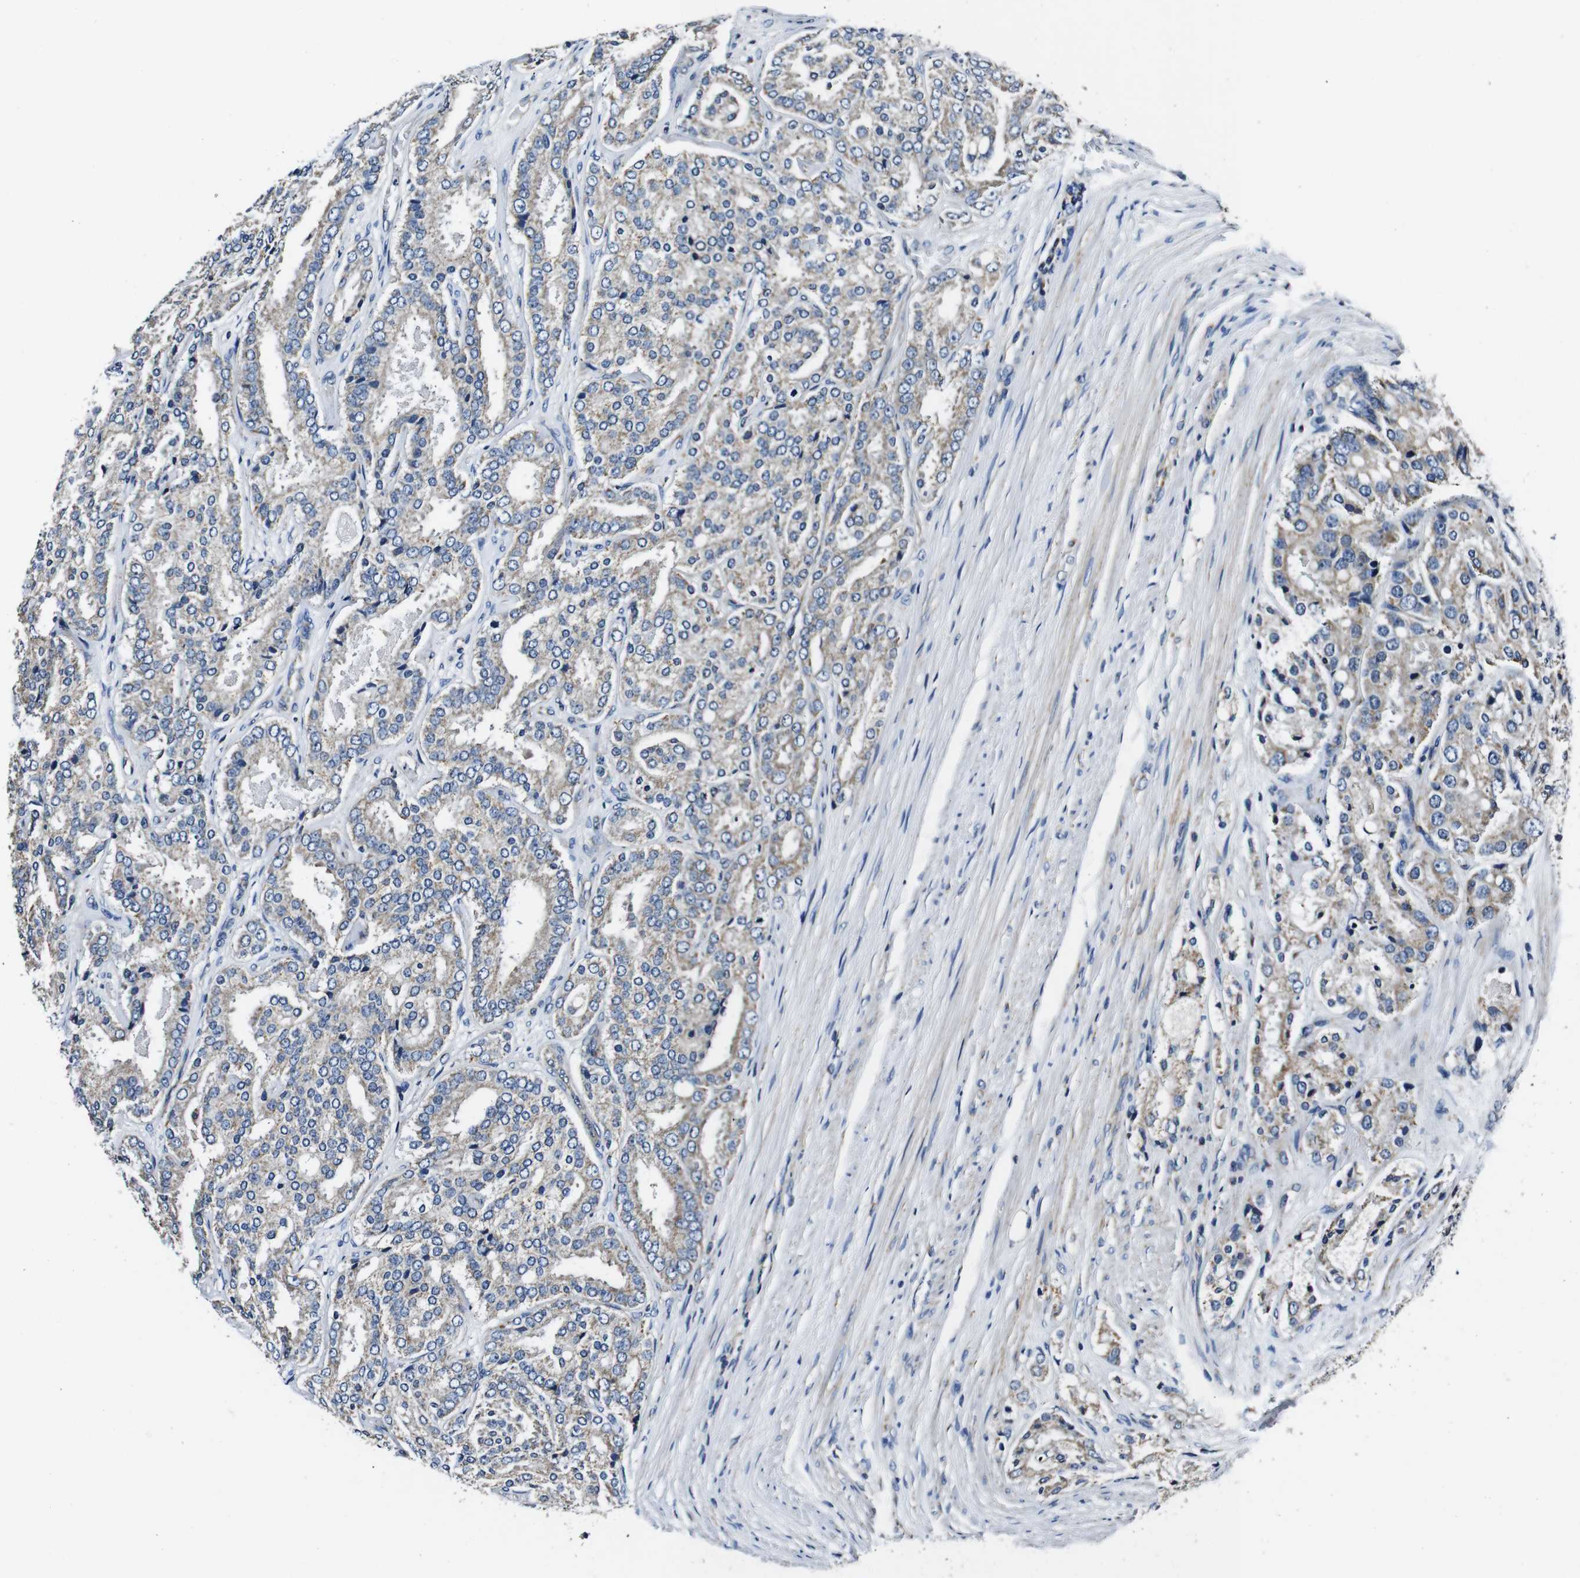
{"staining": {"intensity": "weak", "quantity": "25%-75%", "location": "cytoplasmic/membranous"}, "tissue": "prostate cancer", "cell_type": "Tumor cells", "image_type": "cancer", "snomed": [{"axis": "morphology", "description": "Adenocarcinoma, High grade"}, {"axis": "topography", "description": "Prostate"}], "caption": "Prostate cancer (adenocarcinoma (high-grade)) tissue shows weak cytoplasmic/membranous staining in approximately 25%-75% of tumor cells, visualized by immunohistochemistry. (DAB (3,3'-diaminobenzidine) IHC with brightfield microscopy, high magnification).", "gene": "HK1", "patient": {"sex": "male", "age": 65}}